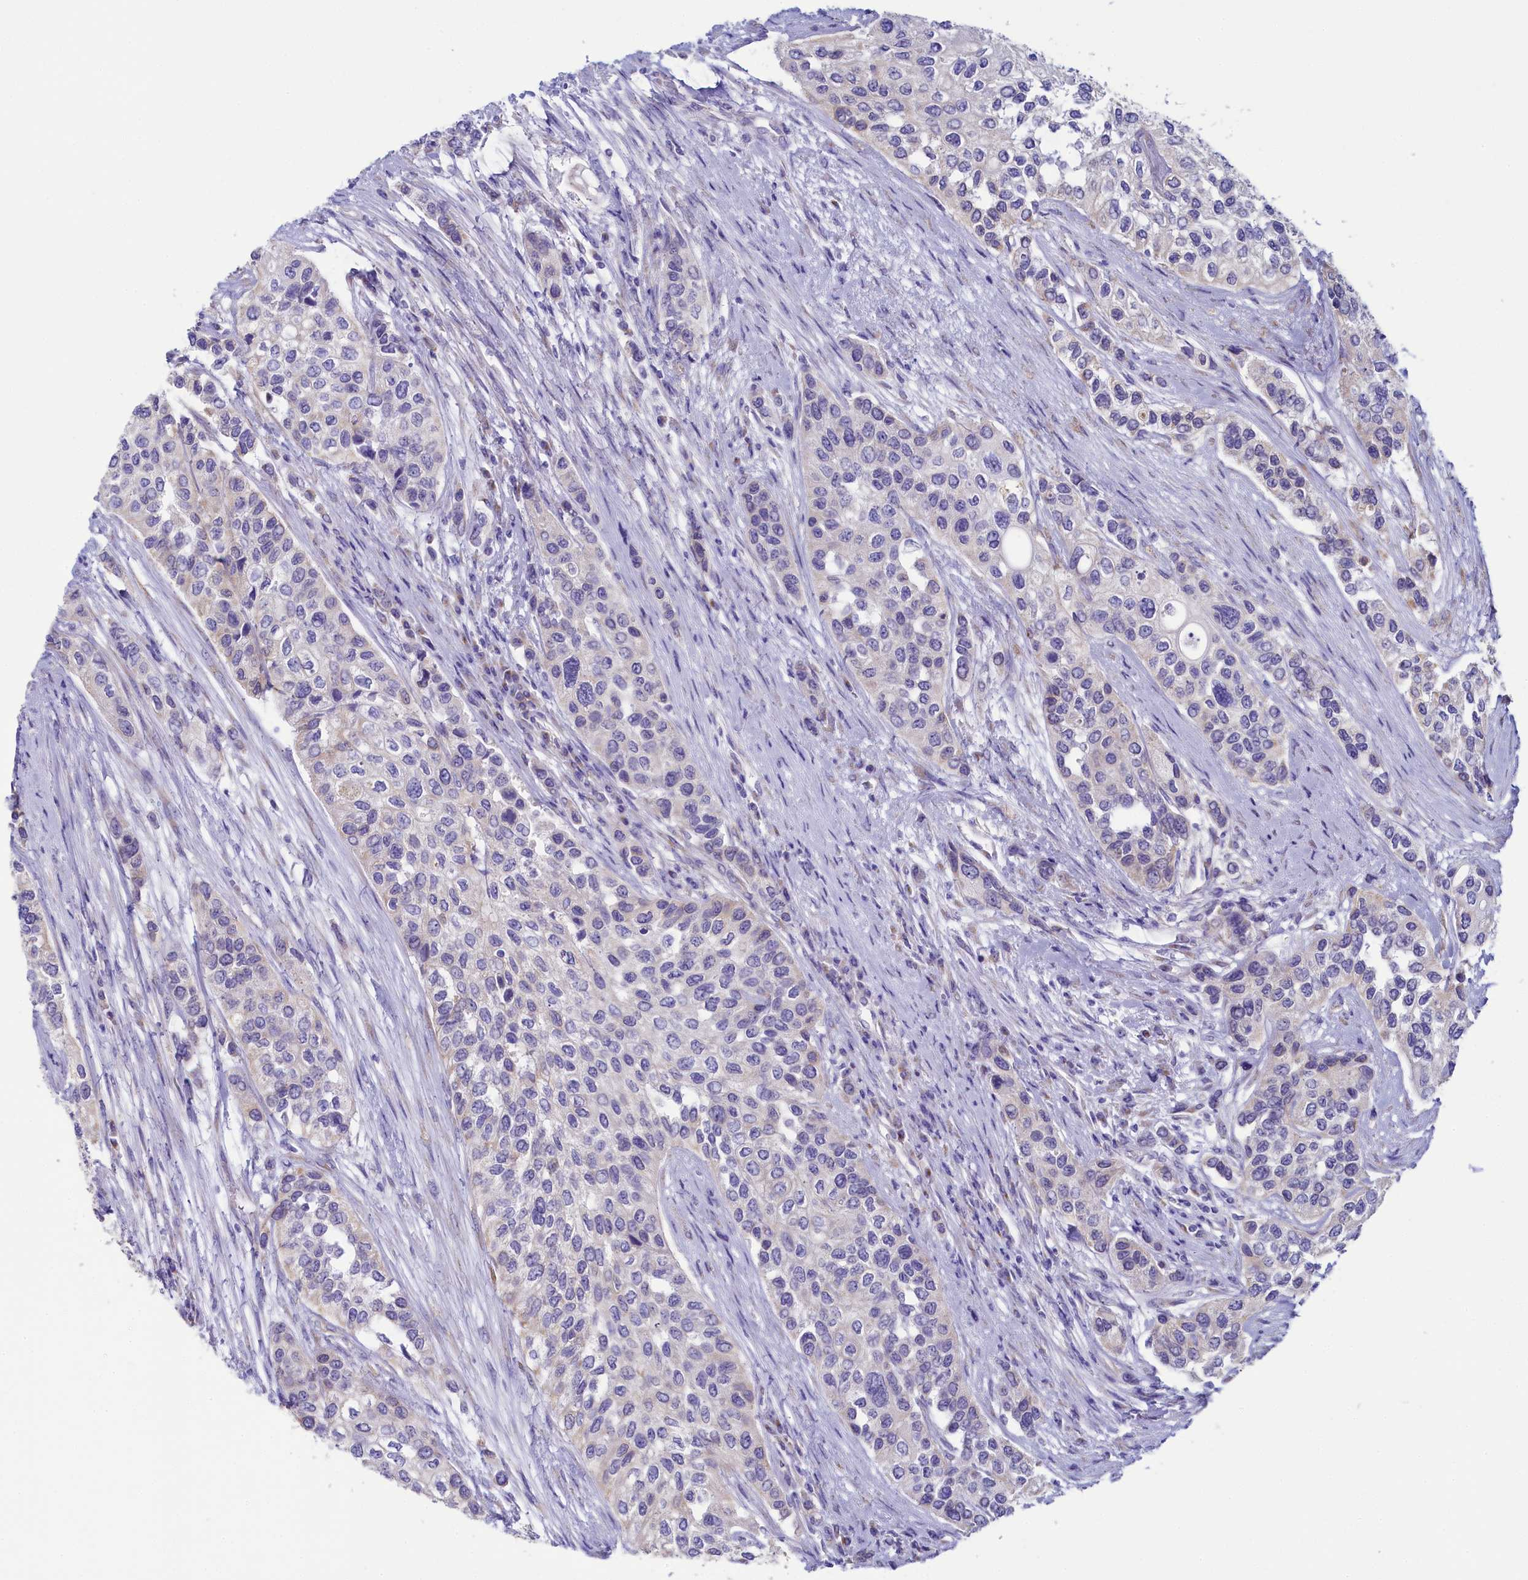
{"staining": {"intensity": "negative", "quantity": "none", "location": "none"}, "tissue": "urothelial cancer", "cell_type": "Tumor cells", "image_type": "cancer", "snomed": [{"axis": "morphology", "description": "Normal tissue, NOS"}, {"axis": "morphology", "description": "Urothelial carcinoma, High grade"}, {"axis": "topography", "description": "Vascular tissue"}, {"axis": "topography", "description": "Urinary bladder"}], "caption": "Tumor cells show no significant protein positivity in urothelial cancer. (DAB (3,3'-diaminobenzidine) IHC visualized using brightfield microscopy, high magnification).", "gene": "SKA3", "patient": {"sex": "female", "age": 56}}